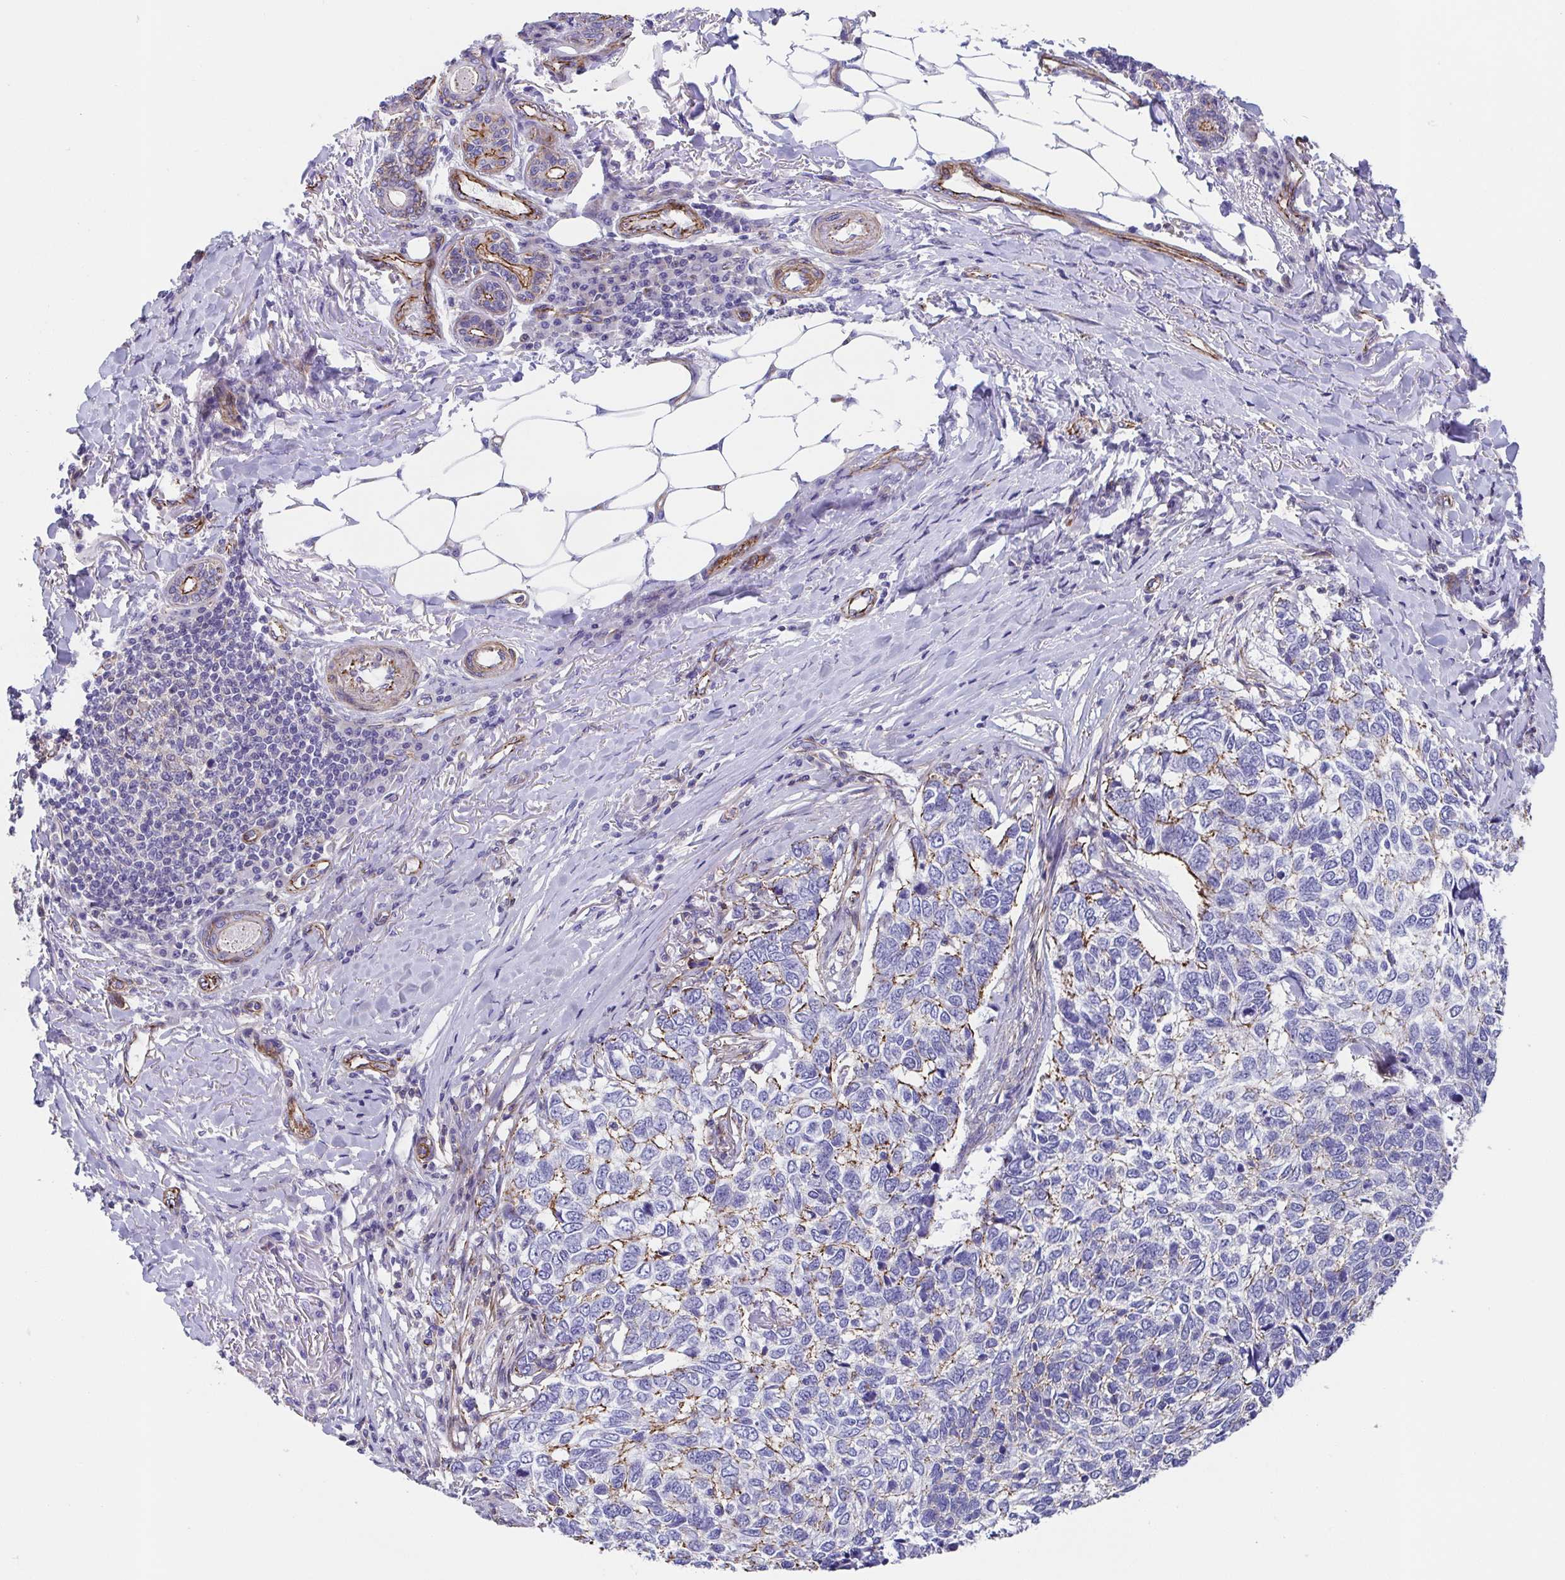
{"staining": {"intensity": "moderate", "quantity": "<25%", "location": "cytoplasmic/membranous"}, "tissue": "skin cancer", "cell_type": "Tumor cells", "image_type": "cancer", "snomed": [{"axis": "morphology", "description": "Basal cell carcinoma"}, {"axis": "topography", "description": "Skin"}], "caption": "Immunohistochemical staining of human skin basal cell carcinoma displays low levels of moderate cytoplasmic/membranous protein staining in about <25% of tumor cells.", "gene": "TRAM2", "patient": {"sex": "female", "age": 65}}